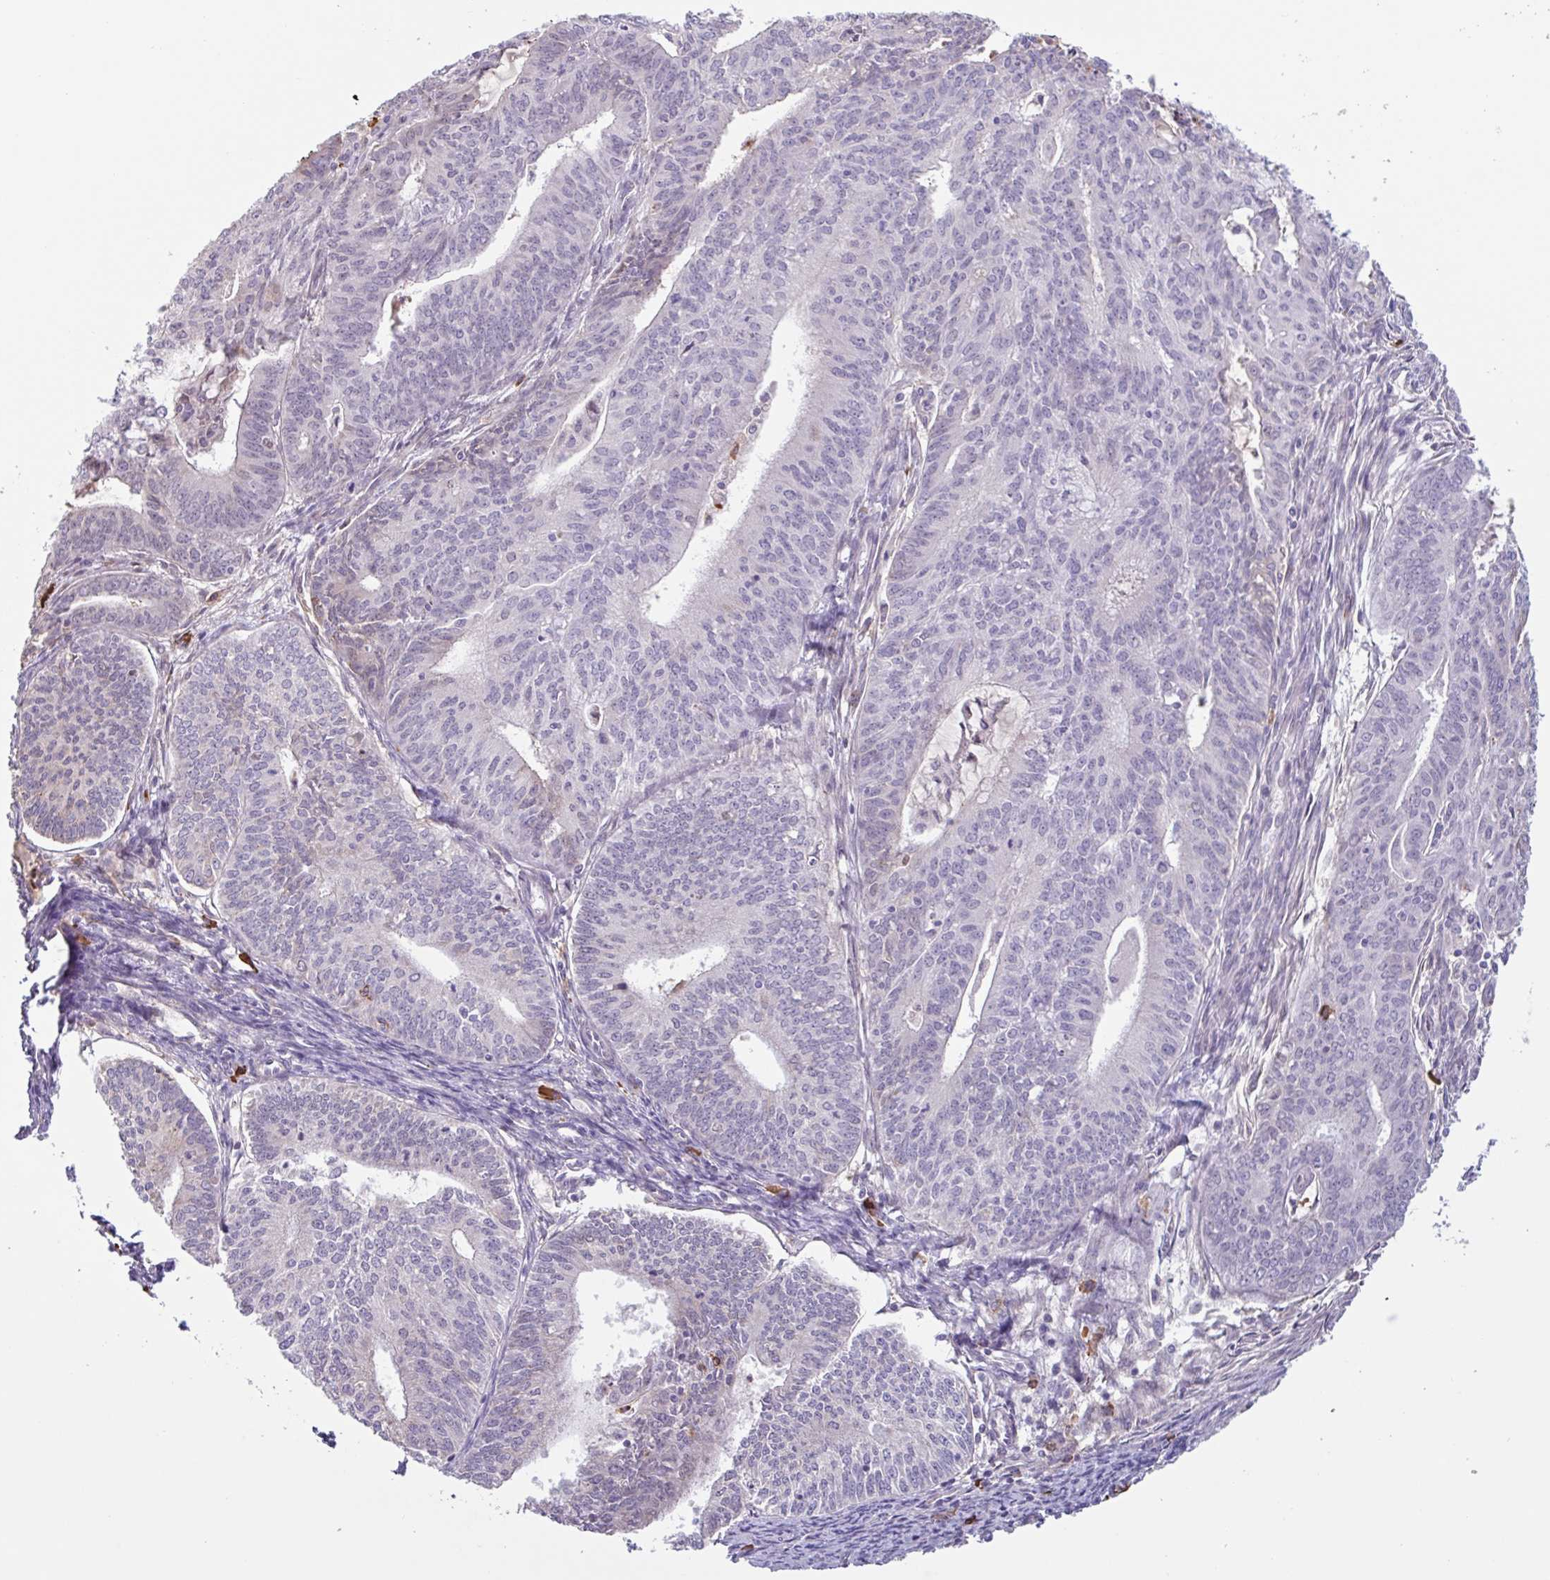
{"staining": {"intensity": "negative", "quantity": "none", "location": "none"}, "tissue": "endometrial cancer", "cell_type": "Tumor cells", "image_type": "cancer", "snomed": [{"axis": "morphology", "description": "Adenocarcinoma, NOS"}, {"axis": "topography", "description": "Endometrium"}], "caption": "Immunohistochemistry of human endometrial adenocarcinoma exhibits no expression in tumor cells.", "gene": "TAF1D", "patient": {"sex": "female", "age": 61}}